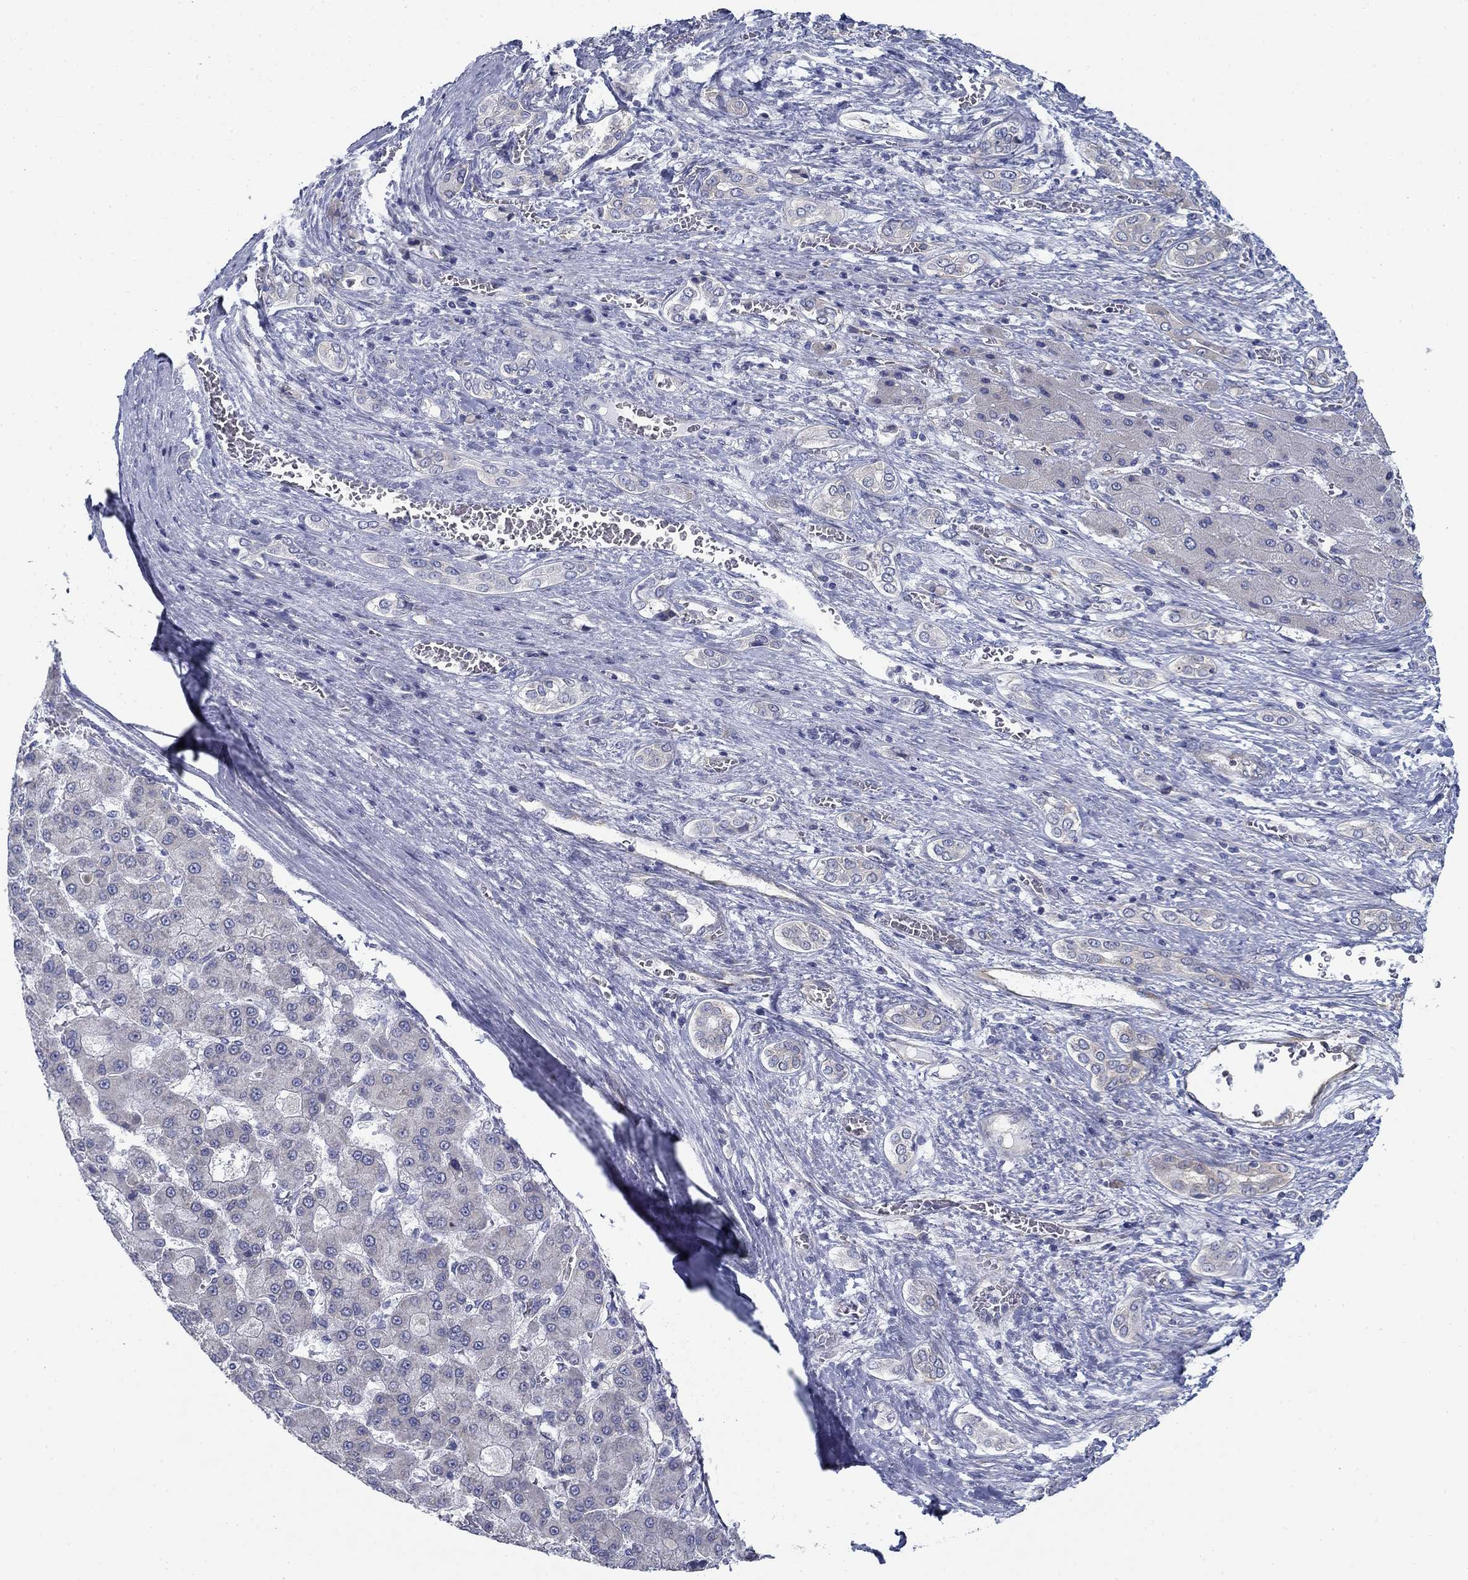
{"staining": {"intensity": "negative", "quantity": "none", "location": "none"}, "tissue": "liver cancer", "cell_type": "Tumor cells", "image_type": "cancer", "snomed": [{"axis": "morphology", "description": "Carcinoma, Hepatocellular, NOS"}, {"axis": "topography", "description": "Liver"}], "caption": "Immunohistochemistry of liver cancer (hepatocellular carcinoma) shows no expression in tumor cells.", "gene": "FXR1", "patient": {"sex": "male", "age": 70}}